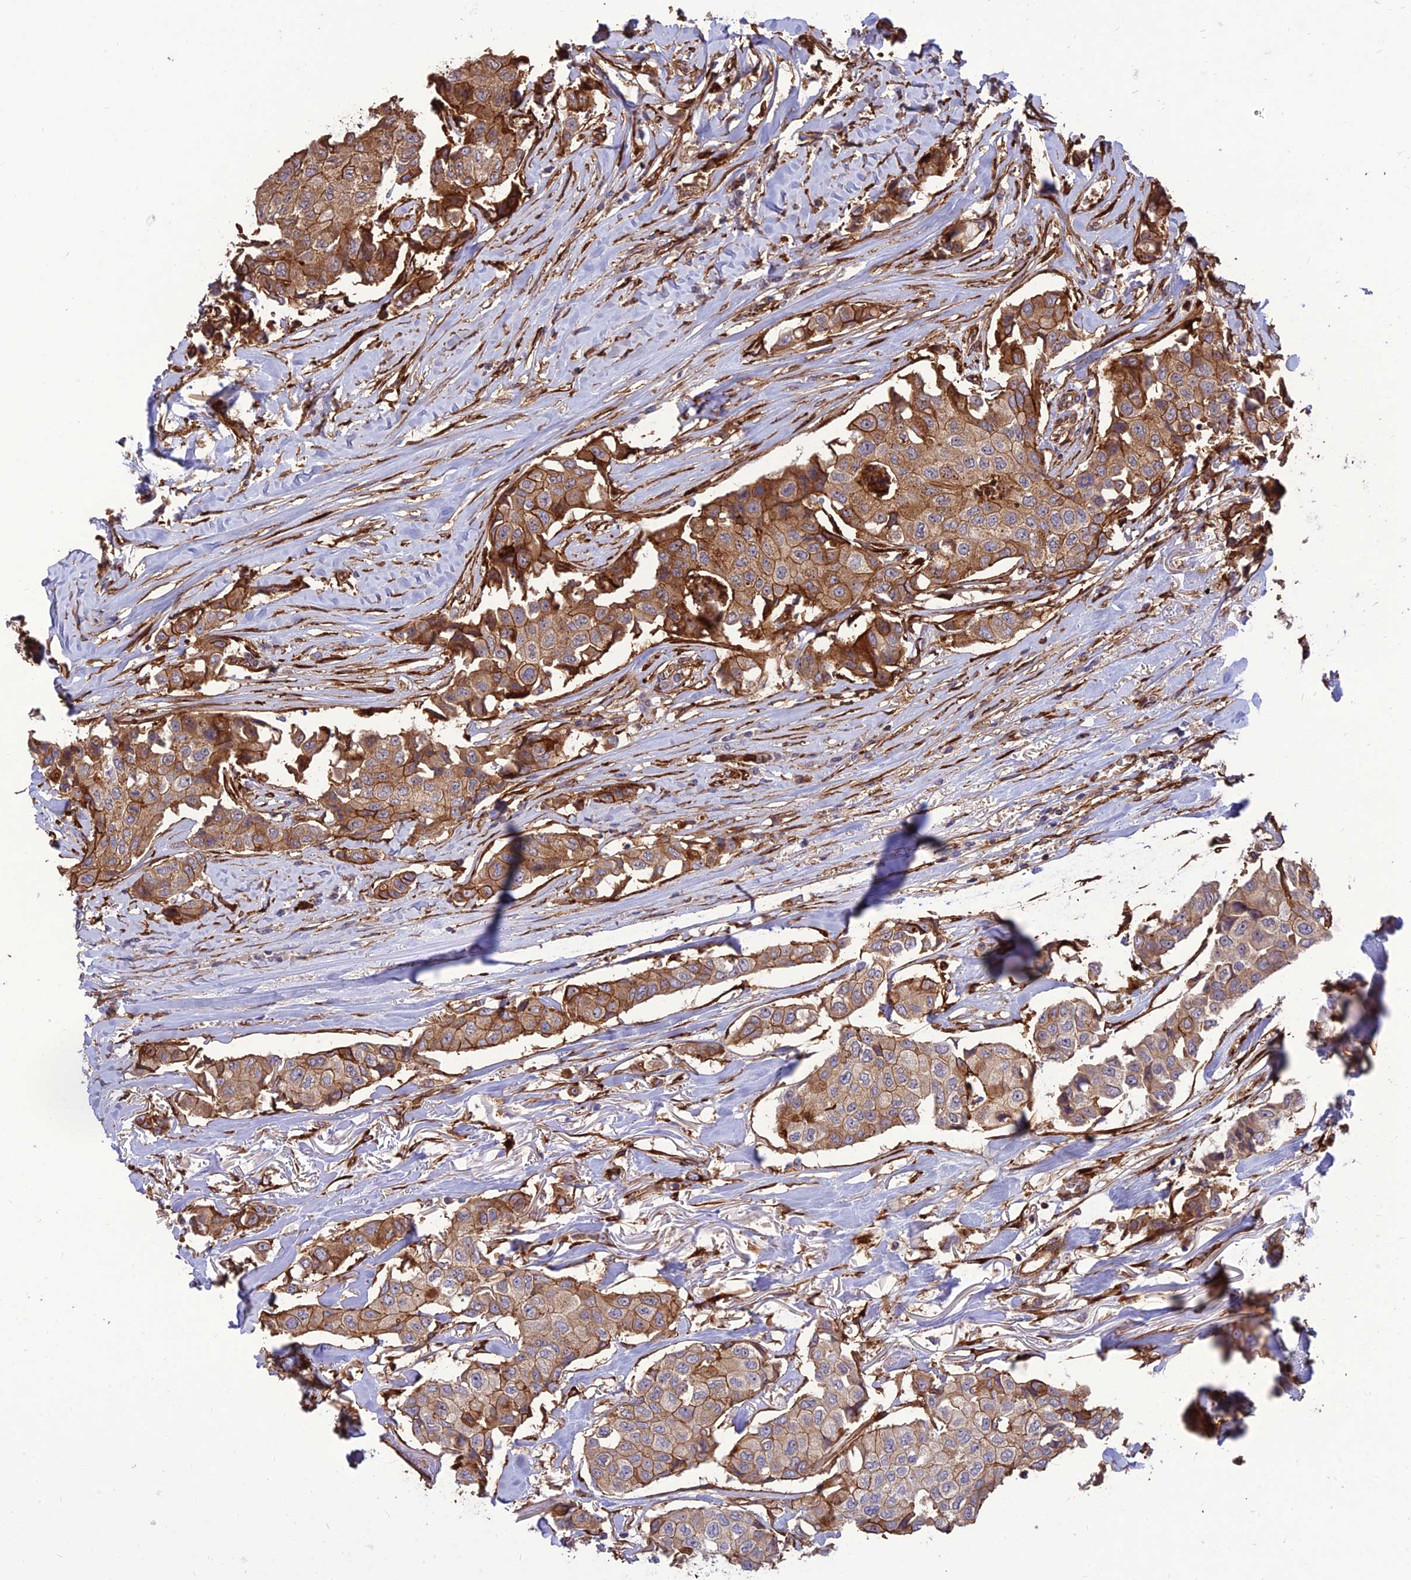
{"staining": {"intensity": "moderate", "quantity": ">75%", "location": "cytoplasmic/membranous"}, "tissue": "breast cancer", "cell_type": "Tumor cells", "image_type": "cancer", "snomed": [{"axis": "morphology", "description": "Duct carcinoma"}, {"axis": "topography", "description": "Breast"}], "caption": "Protein analysis of breast cancer (infiltrating ductal carcinoma) tissue demonstrates moderate cytoplasmic/membranous expression in about >75% of tumor cells. The staining is performed using DAB (3,3'-diaminobenzidine) brown chromogen to label protein expression. The nuclei are counter-stained blue using hematoxylin.", "gene": "CRTAP", "patient": {"sex": "female", "age": 80}}